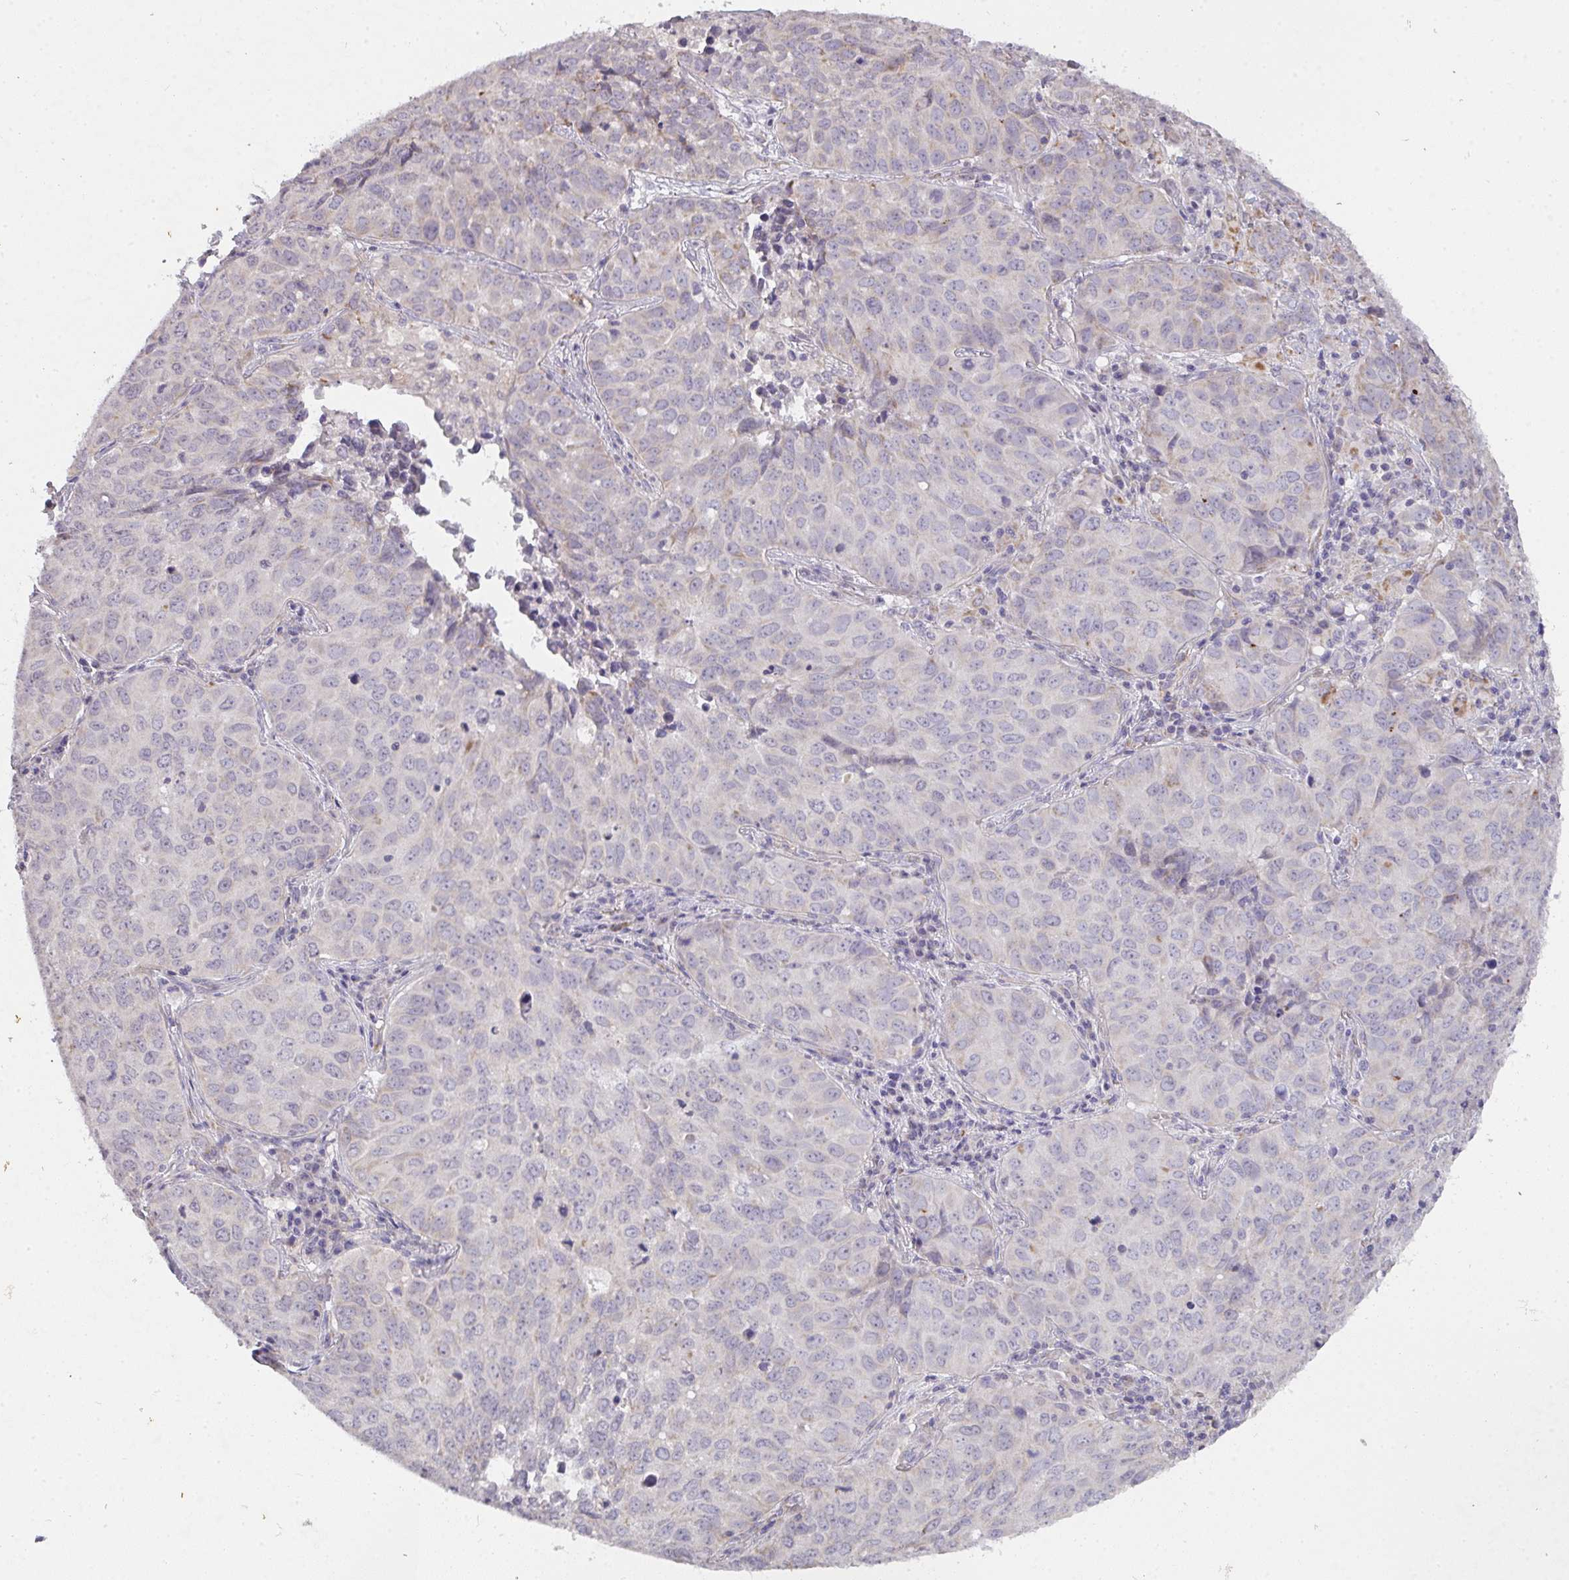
{"staining": {"intensity": "negative", "quantity": "none", "location": "none"}, "tissue": "lung cancer", "cell_type": "Tumor cells", "image_type": "cancer", "snomed": [{"axis": "morphology", "description": "Adenocarcinoma, NOS"}, {"axis": "topography", "description": "Lung"}], "caption": "This is an IHC photomicrograph of human lung cancer. There is no positivity in tumor cells.", "gene": "TMEM219", "patient": {"sex": "female", "age": 50}}